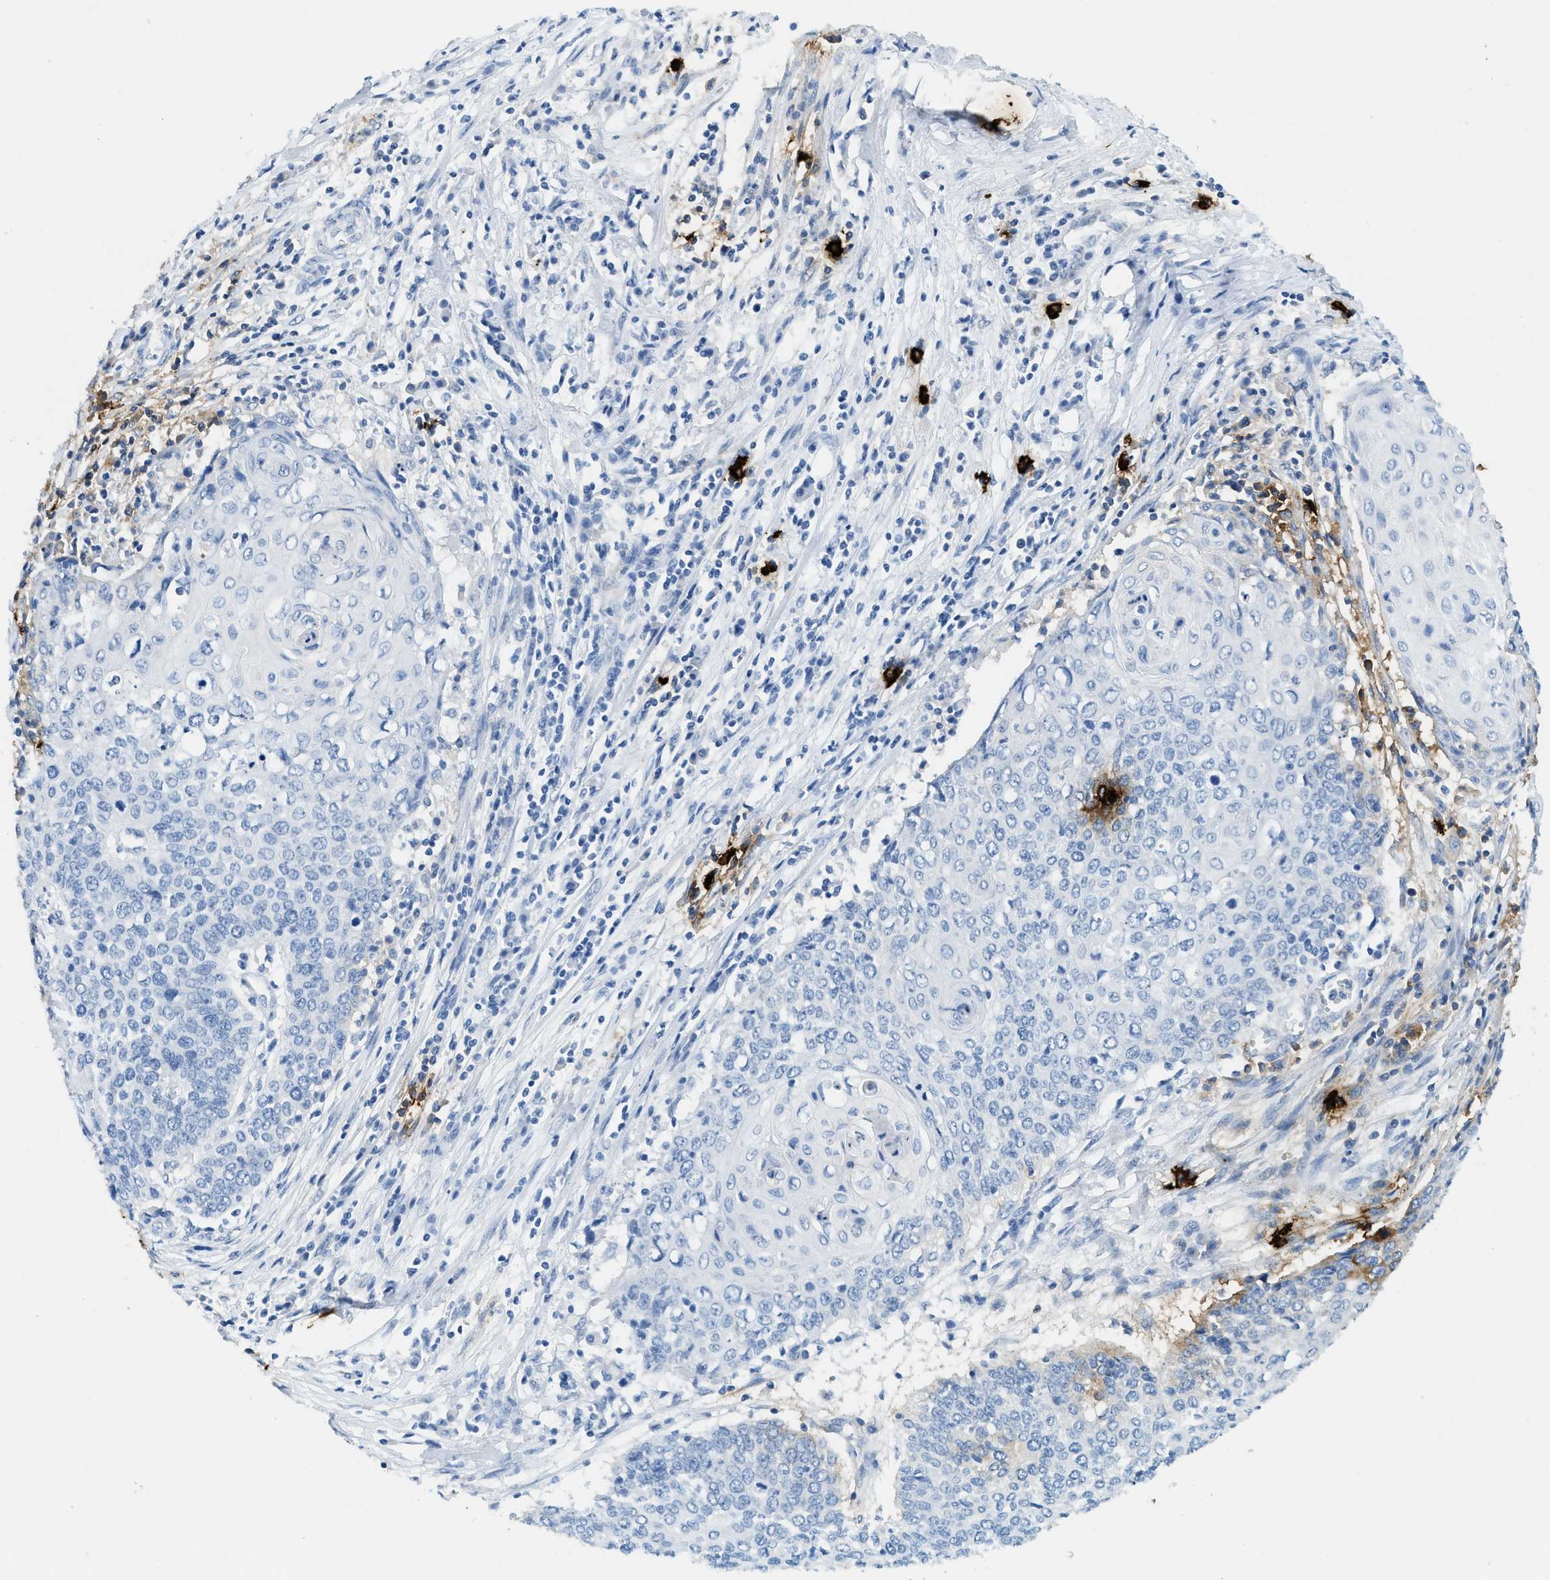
{"staining": {"intensity": "moderate", "quantity": "<25%", "location": "cytoplasmic/membranous"}, "tissue": "cervical cancer", "cell_type": "Tumor cells", "image_type": "cancer", "snomed": [{"axis": "morphology", "description": "Squamous cell carcinoma, NOS"}, {"axis": "topography", "description": "Cervix"}], "caption": "Protein analysis of squamous cell carcinoma (cervical) tissue exhibits moderate cytoplasmic/membranous expression in approximately <25% of tumor cells.", "gene": "TPSAB1", "patient": {"sex": "female", "age": 39}}